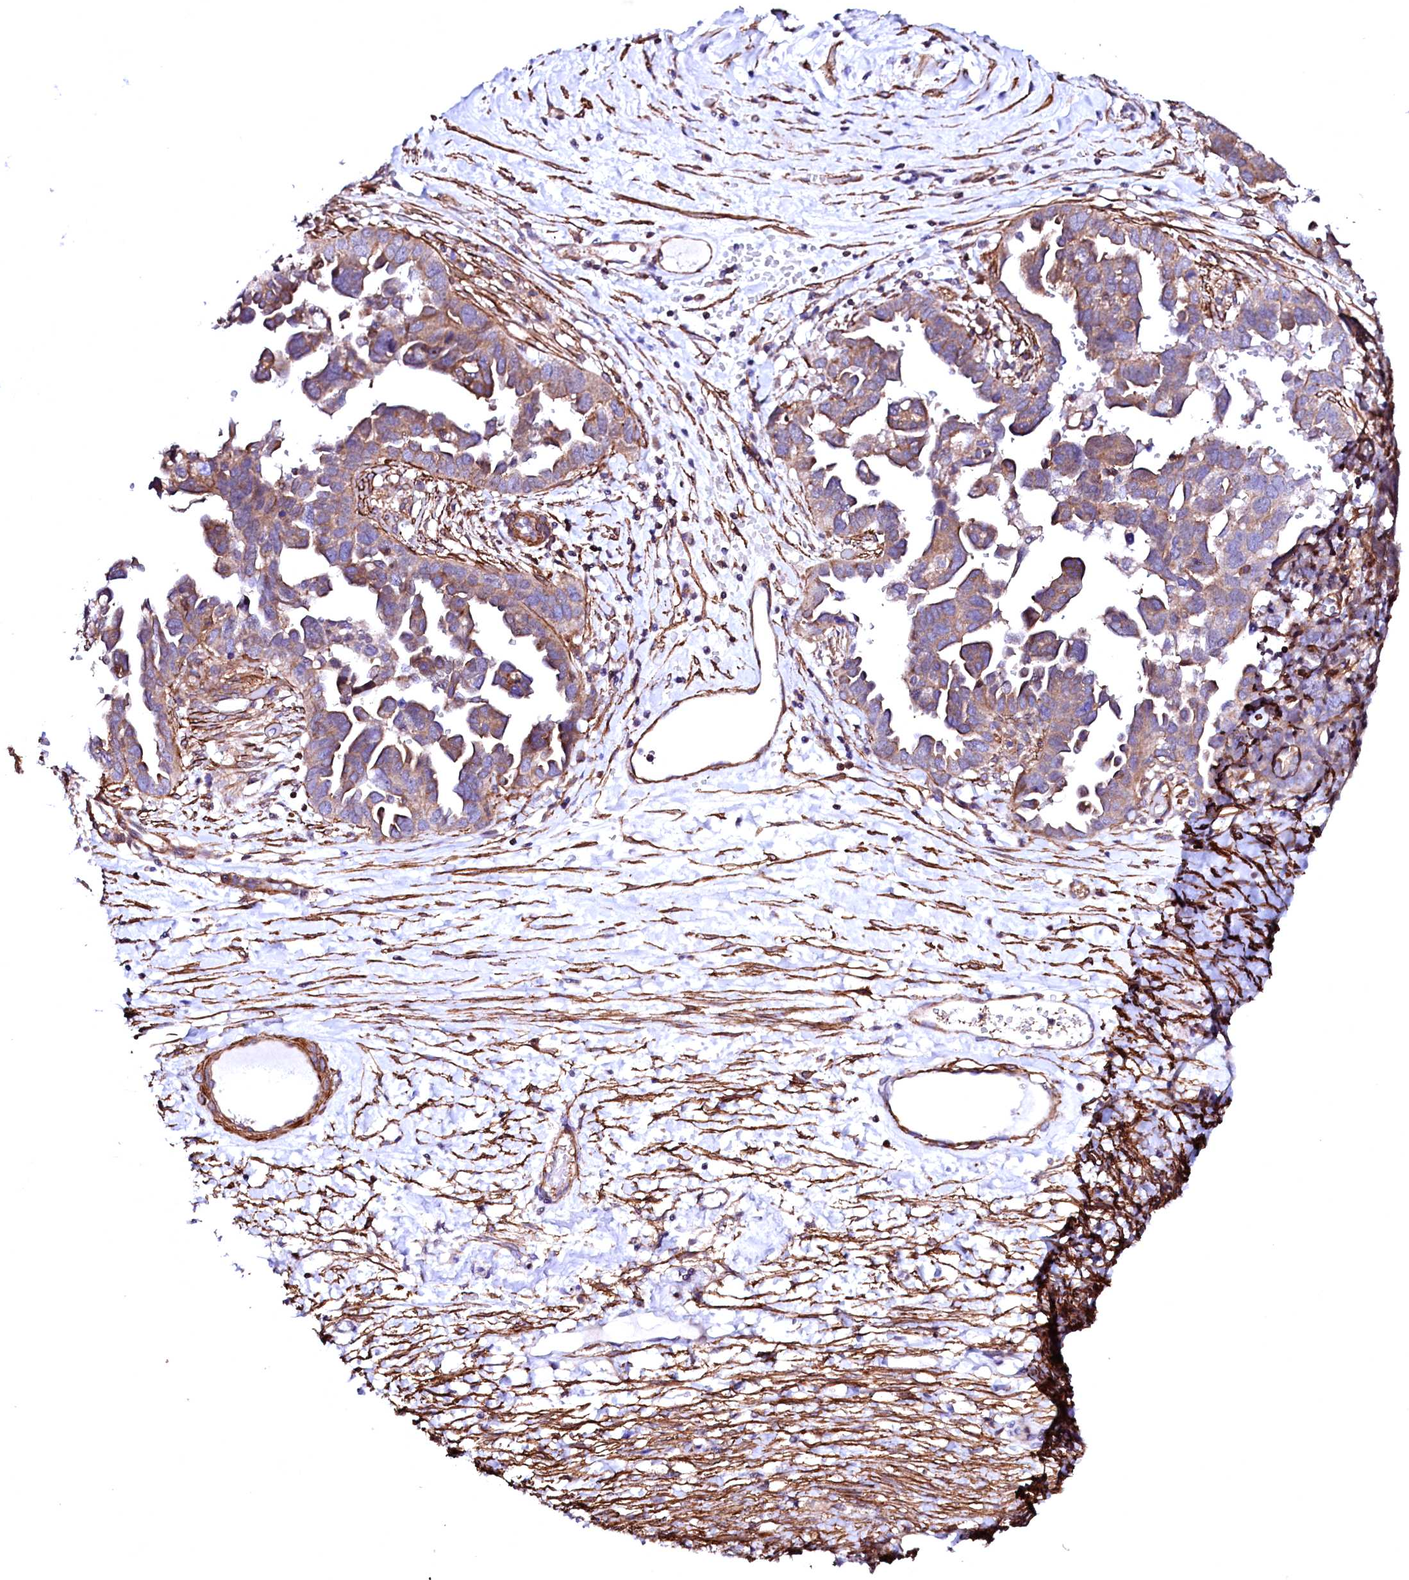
{"staining": {"intensity": "moderate", "quantity": "<25%", "location": "cytoplasmic/membranous"}, "tissue": "ovarian cancer", "cell_type": "Tumor cells", "image_type": "cancer", "snomed": [{"axis": "morphology", "description": "Cystadenocarcinoma, serous, NOS"}, {"axis": "topography", "description": "Ovary"}], "caption": "IHC (DAB (3,3'-diaminobenzidine)) staining of ovarian cancer exhibits moderate cytoplasmic/membranous protein staining in approximately <25% of tumor cells.", "gene": "GPR176", "patient": {"sex": "female", "age": 54}}